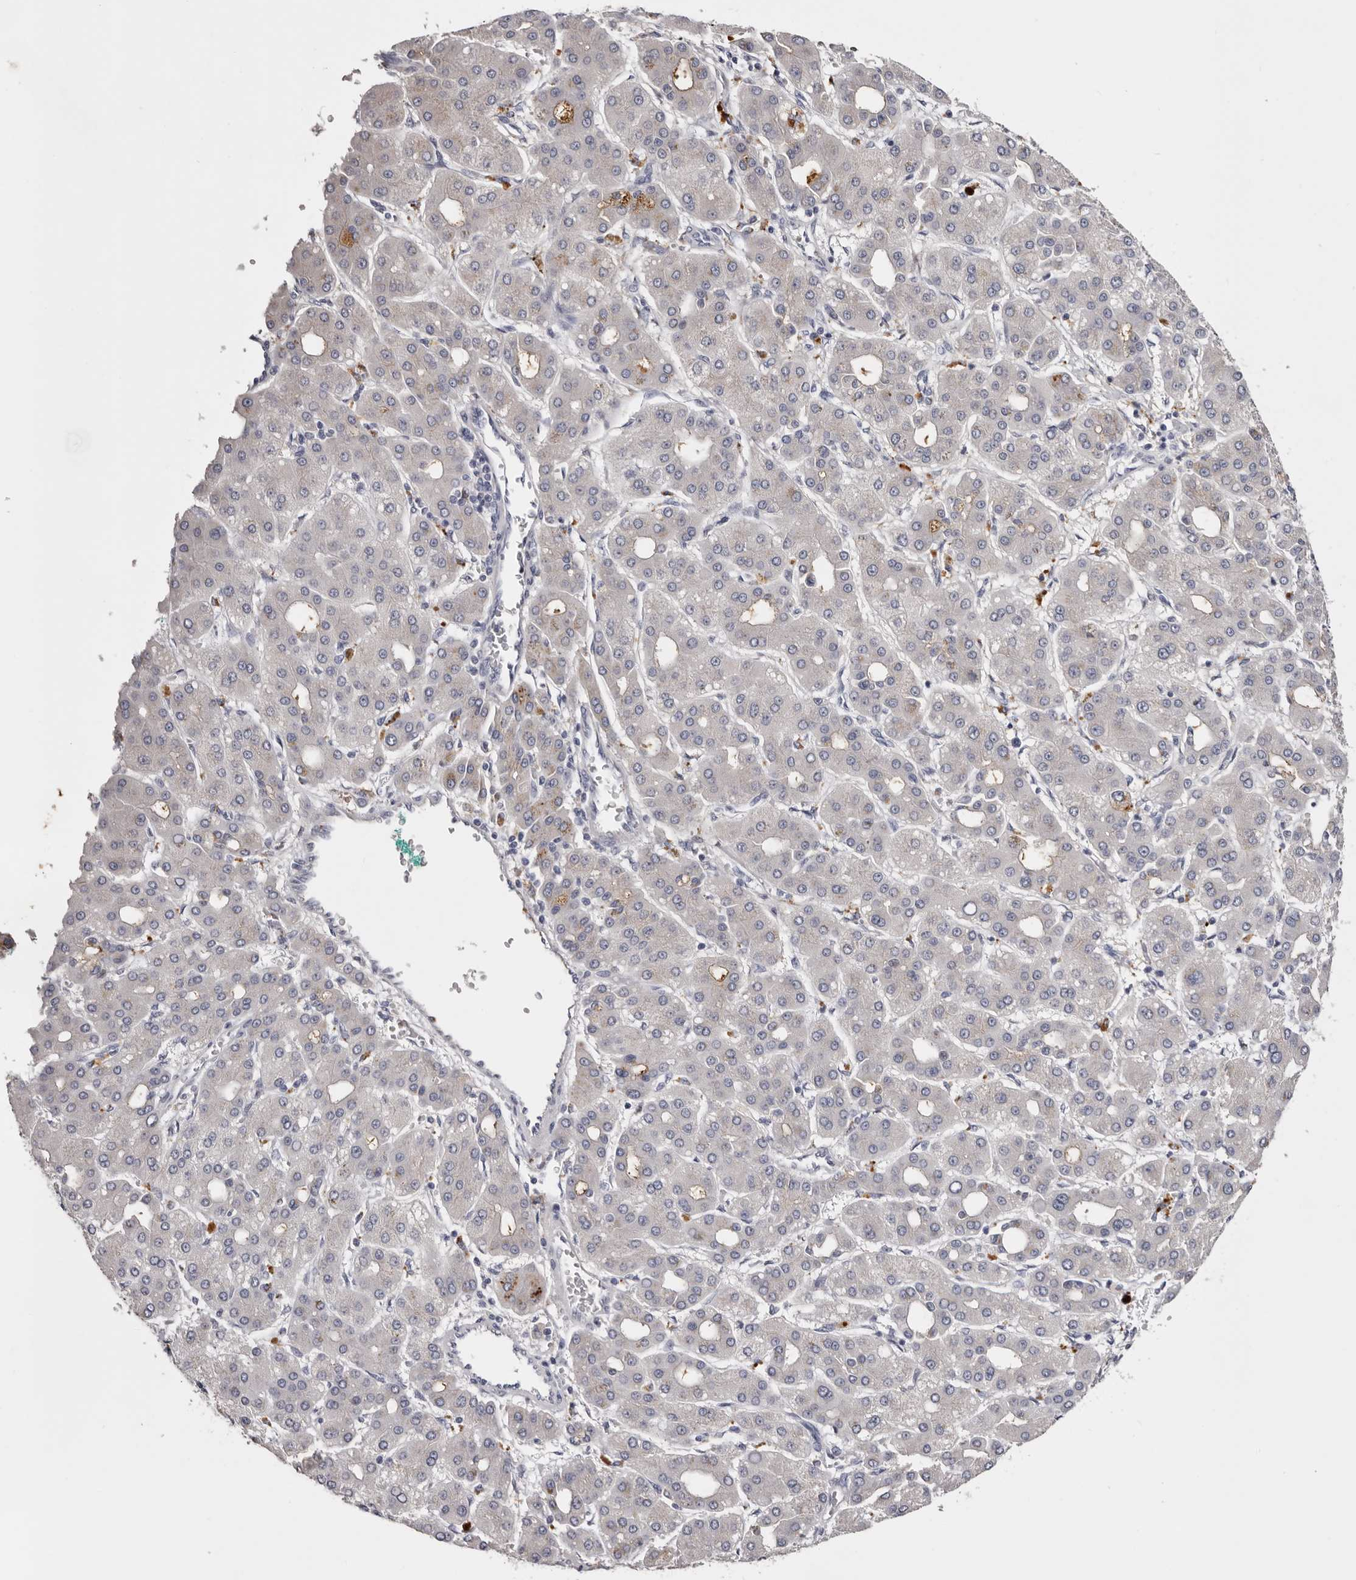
{"staining": {"intensity": "negative", "quantity": "none", "location": "none"}, "tissue": "liver cancer", "cell_type": "Tumor cells", "image_type": "cancer", "snomed": [{"axis": "morphology", "description": "Carcinoma, Hepatocellular, NOS"}, {"axis": "topography", "description": "Liver"}], "caption": "Immunohistochemical staining of liver cancer (hepatocellular carcinoma) displays no significant staining in tumor cells.", "gene": "KLHL38", "patient": {"sex": "male", "age": 65}}